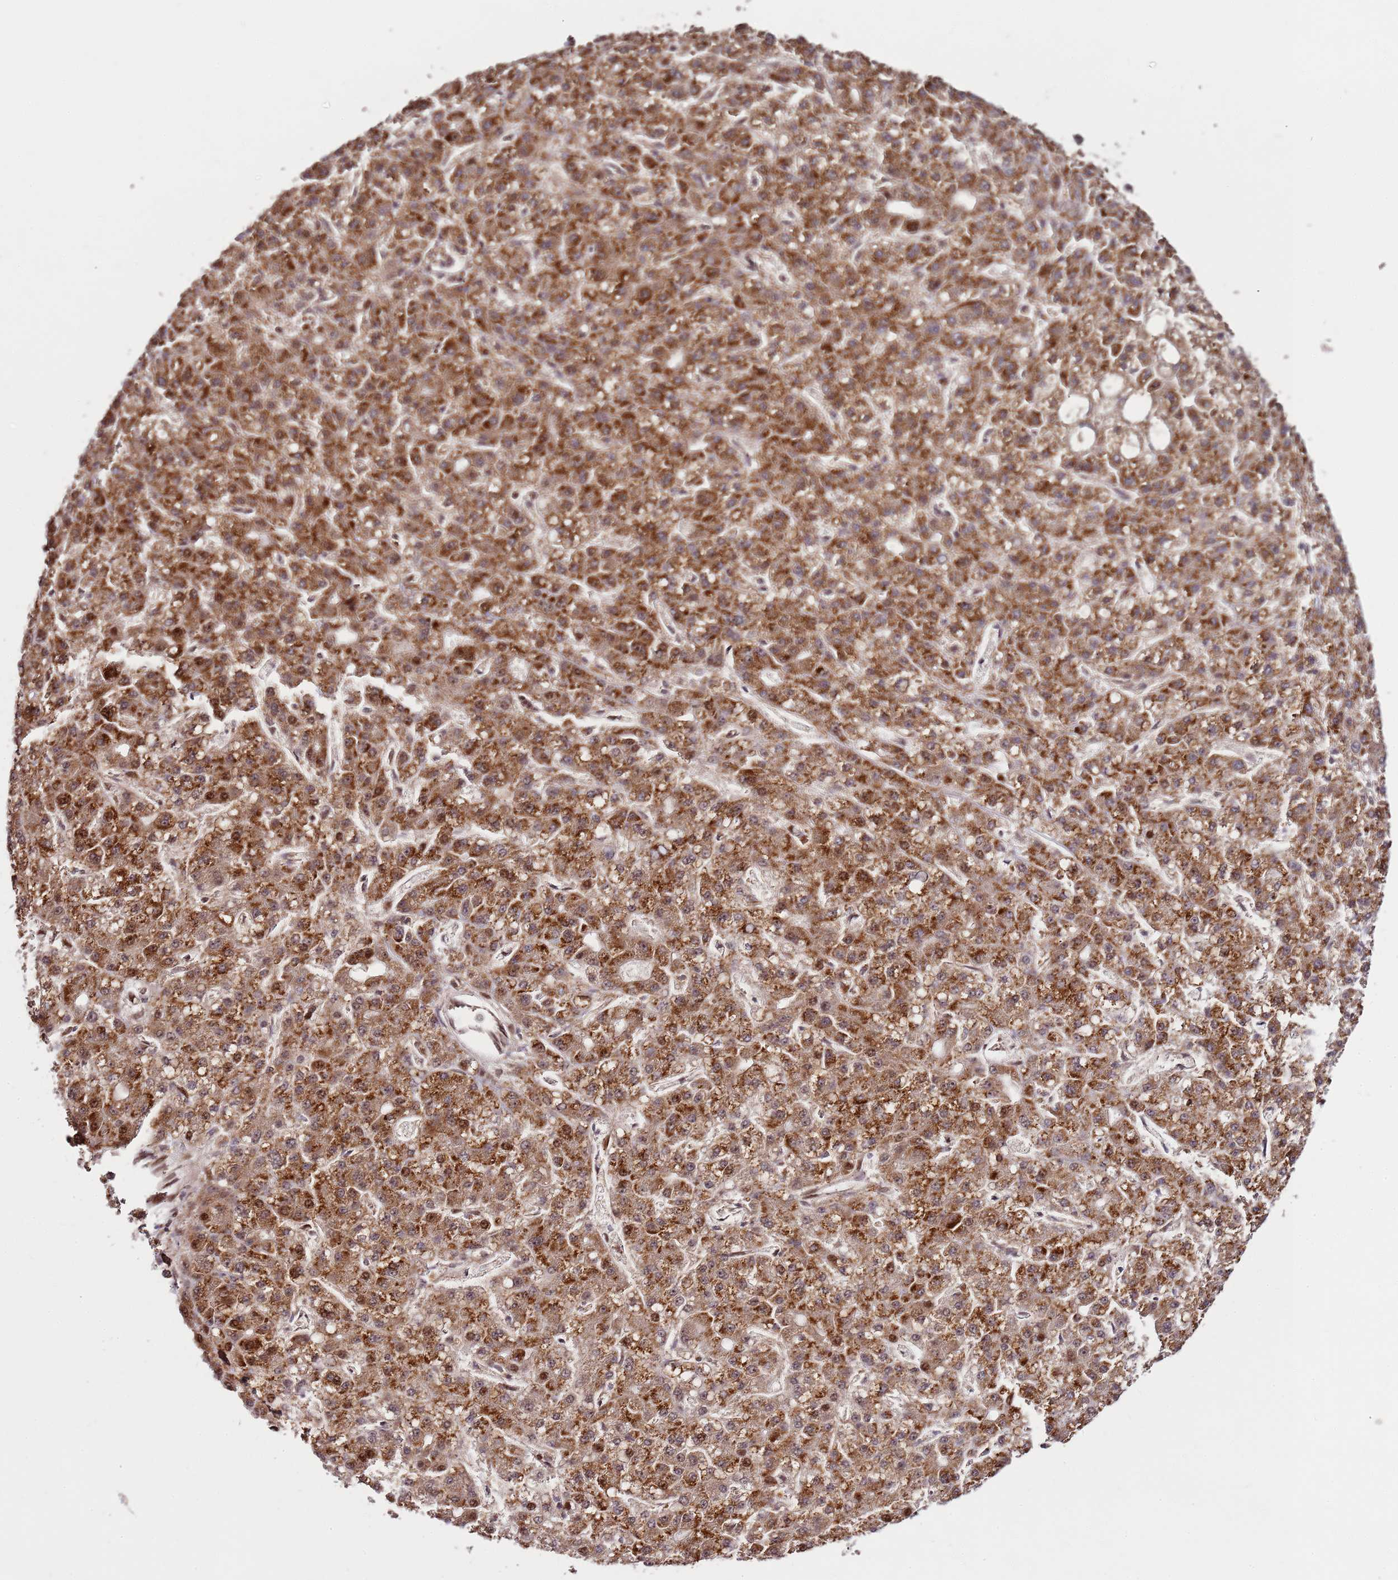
{"staining": {"intensity": "strong", "quantity": ">75%", "location": "cytoplasmic/membranous"}, "tissue": "liver cancer", "cell_type": "Tumor cells", "image_type": "cancer", "snomed": [{"axis": "morphology", "description": "Carcinoma, Hepatocellular, NOS"}, {"axis": "topography", "description": "Liver"}], "caption": "Protein analysis of liver hepatocellular carcinoma tissue displays strong cytoplasmic/membranous positivity in about >75% of tumor cells.", "gene": "PEX14", "patient": {"sex": "male", "age": 67}}